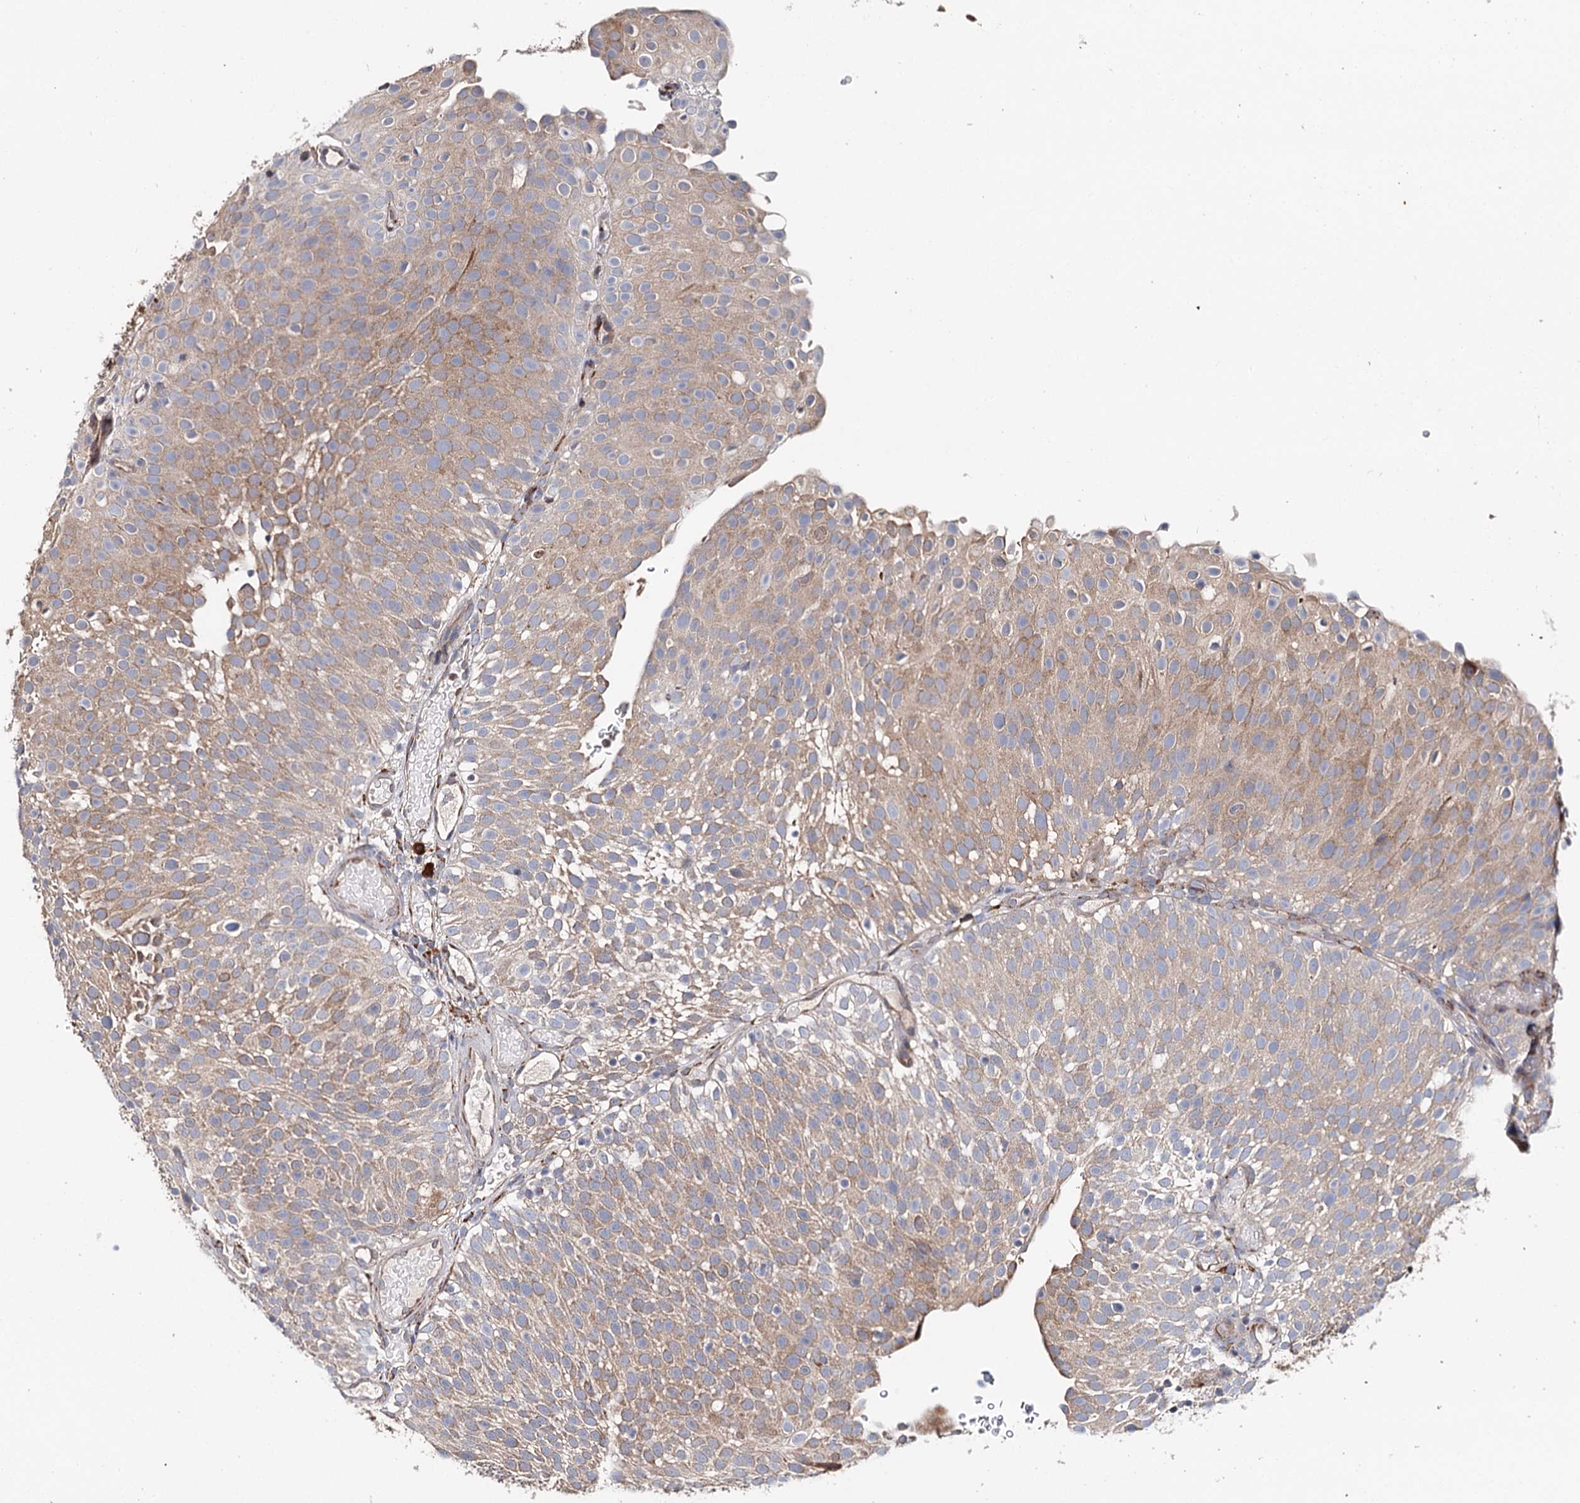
{"staining": {"intensity": "moderate", "quantity": "25%-75%", "location": "cytoplasmic/membranous"}, "tissue": "urothelial cancer", "cell_type": "Tumor cells", "image_type": "cancer", "snomed": [{"axis": "morphology", "description": "Urothelial carcinoma, Low grade"}, {"axis": "topography", "description": "Urinary bladder"}], "caption": "Protein expression analysis of low-grade urothelial carcinoma reveals moderate cytoplasmic/membranous expression in about 25%-75% of tumor cells. (DAB IHC with brightfield microscopy, high magnification).", "gene": "VEGFA", "patient": {"sex": "male", "age": 78}}